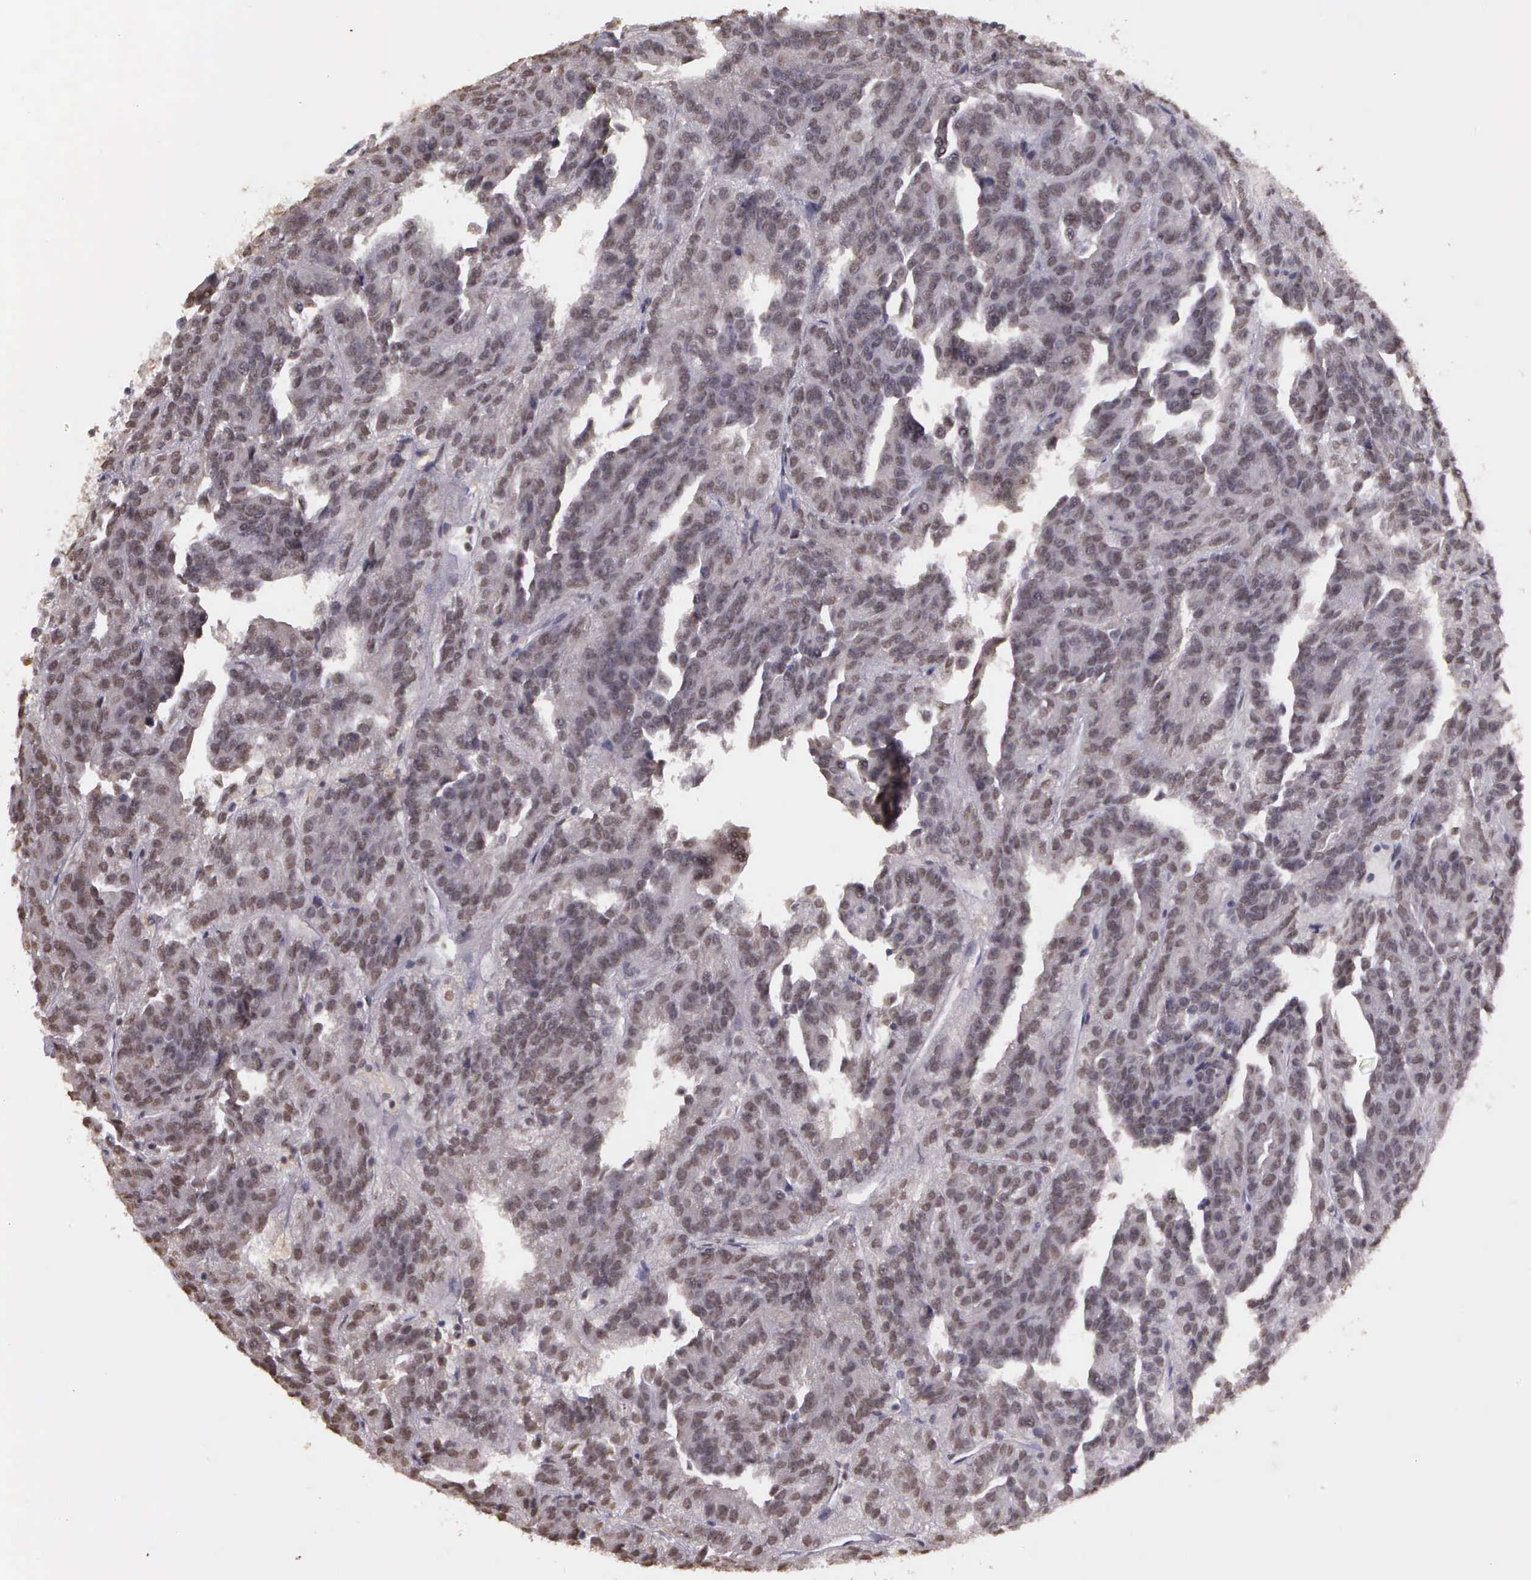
{"staining": {"intensity": "negative", "quantity": "none", "location": "none"}, "tissue": "renal cancer", "cell_type": "Tumor cells", "image_type": "cancer", "snomed": [{"axis": "morphology", "description": "Adenocarcinoma, NOS"}, {"axis": "topography", "description": "Kidney"}], "caption": "Renal cancer (adenocarcinoma) stained for a protein using immunohistochemistry demonstrates no expression tumor cells.", "gene": "ARMCX5", "patient": {"sex": "male", "age": 46}}